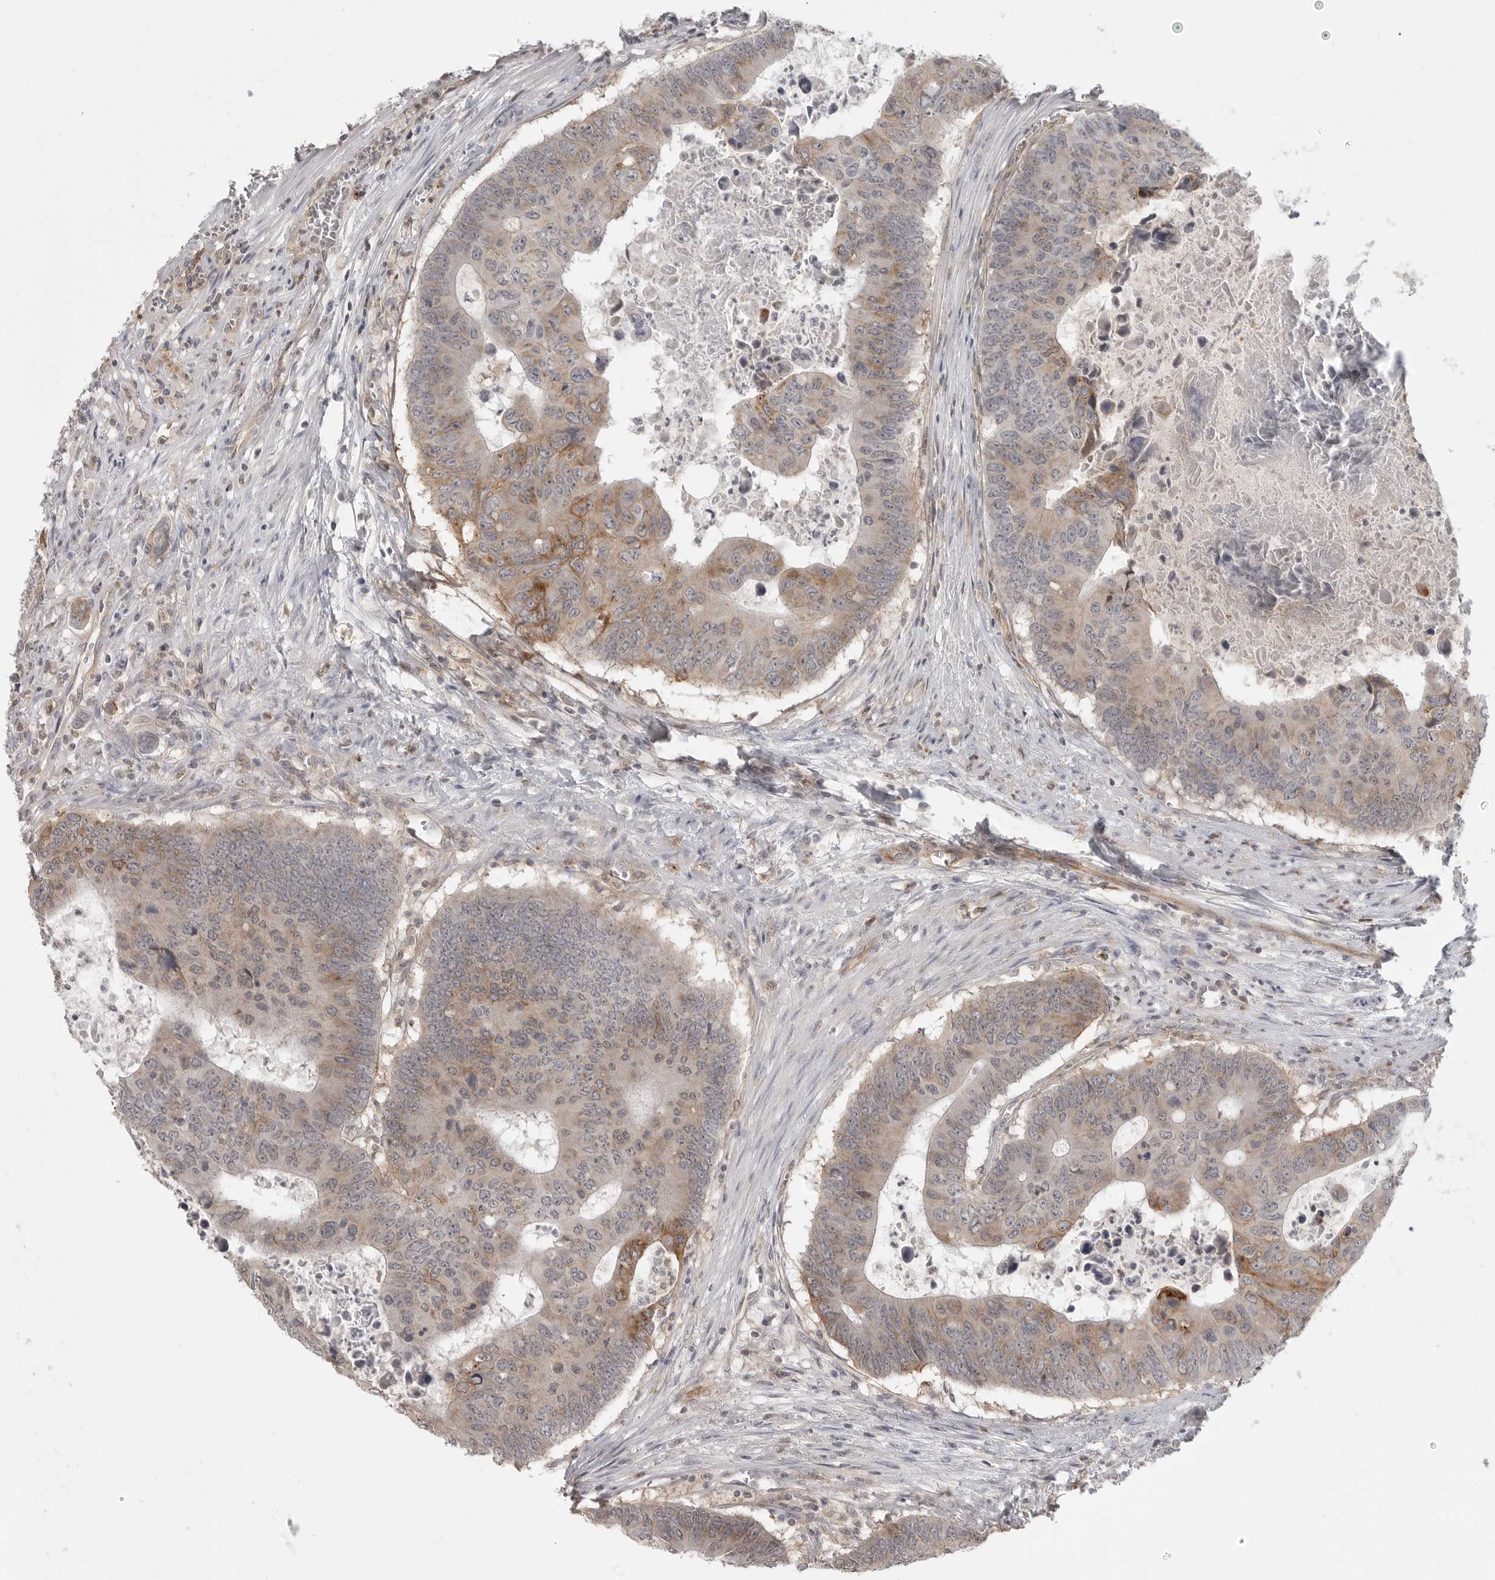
{"staining": {"intensity": "moderate", "quantity": "25%-75%", "location": "cytoplasmic/membranous"}, "tissue": "colorectal cancer", "cell_type": "Tumor cells", "image_type": "cancer", "snomed": [{"axis": "morphology", "description": "Adenocarcinoma, NOS"}, {"axis": "topography", "description": "Colon"}], "caption": "Human colorectal adenocarcinoma stained with a protein marker reveals moderate staining in tumor cells.", "gene": "IFNGR1", "patient": {"sex": "male", "age": 87}}